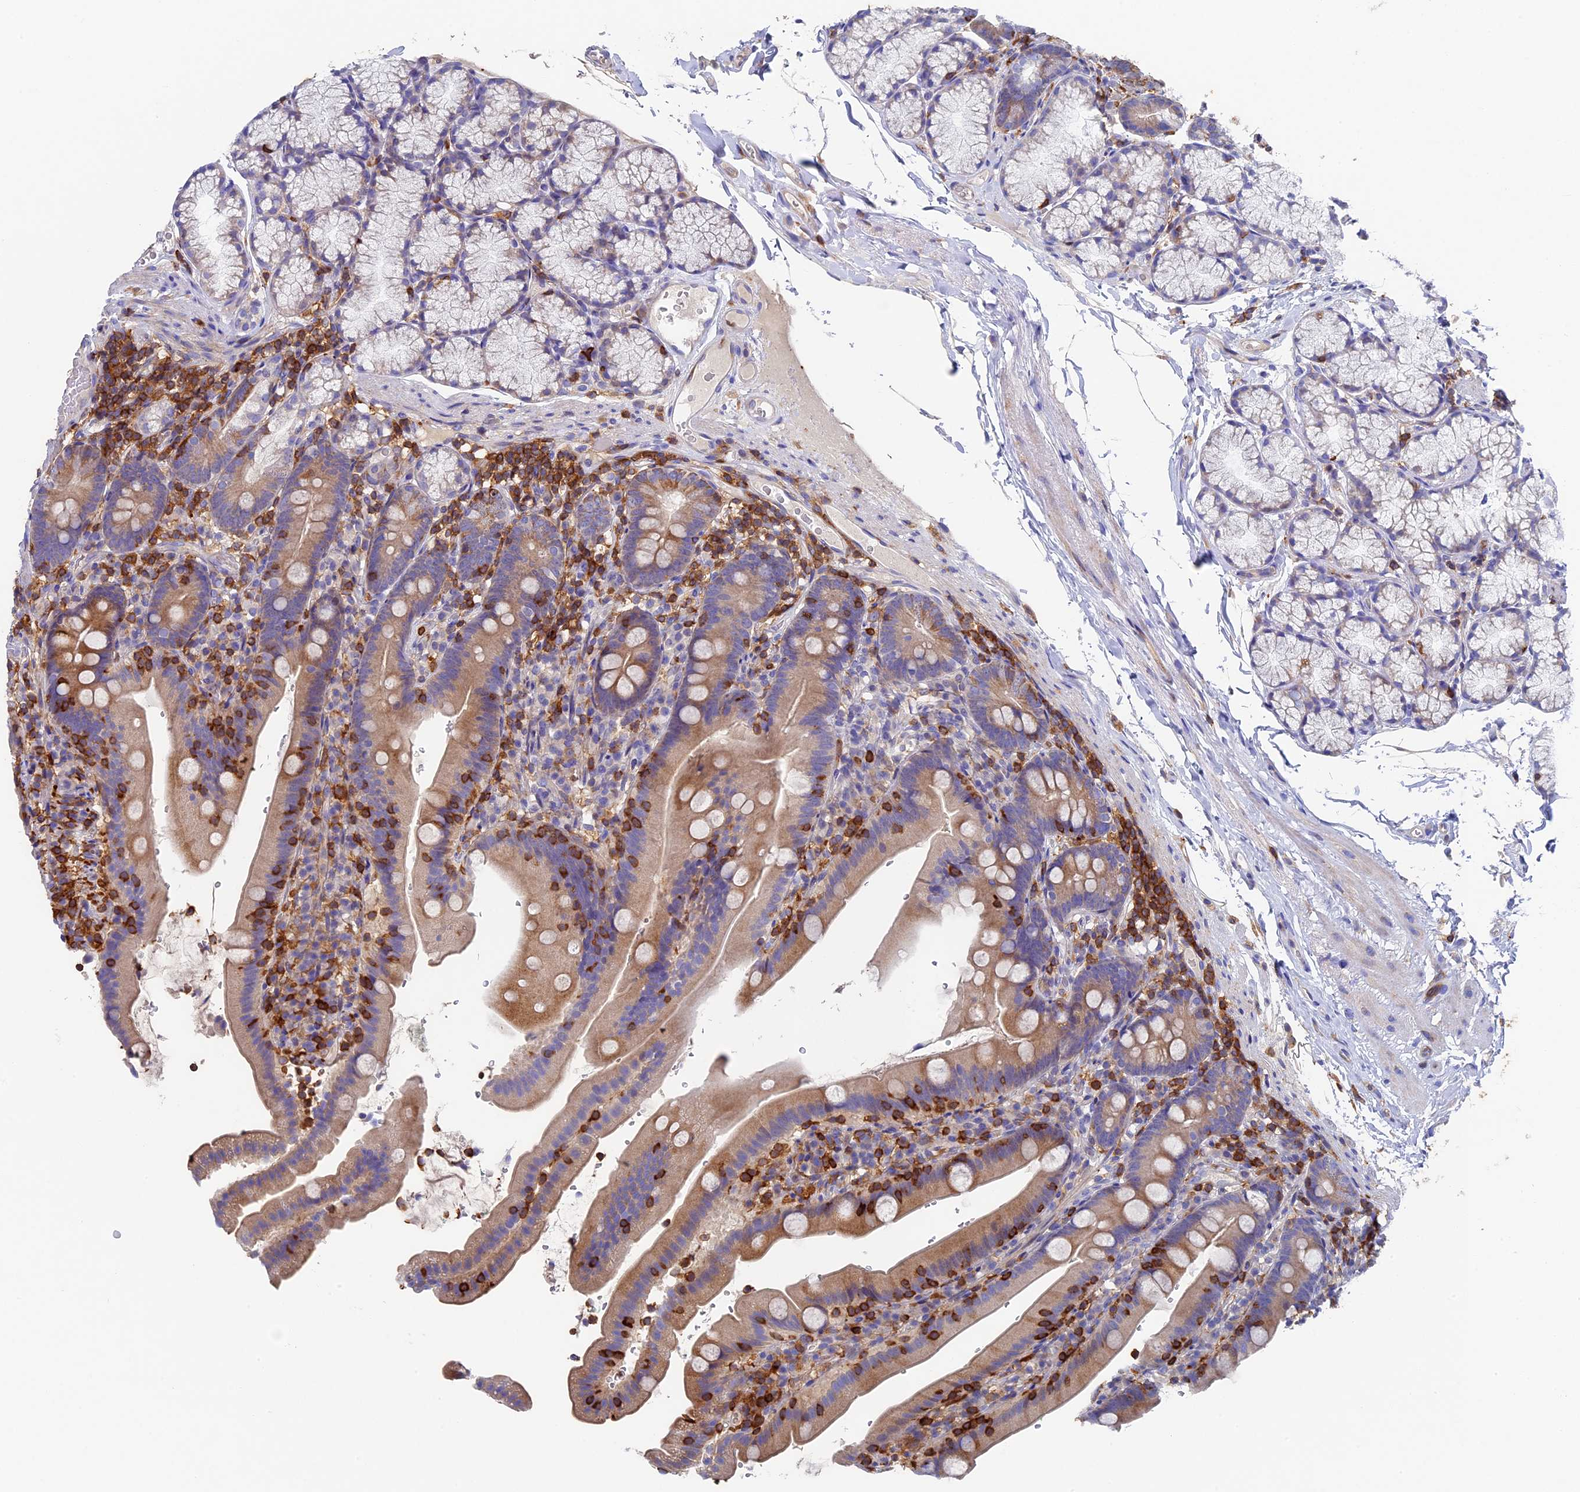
{"staining": {"intensity": "moderate", "quantity": ">75%", "location": "cytoplasmic/membranous"}, "tissue": "duodenum", "cell_type": "Glandular cells", "image_type": "normal", "snomed": [{"axis": "morphology", "description": "Normal tissue, NOS"}, {"axis": "topography", "description": "Duodenum"}], "caption": "Duodenum was stained to show a protein in brown. There is medium levels of moderate cytoplasmic/membranous staining in about >75% of glandular cells. (DAB (3,3'-diaminobenzidine) IHC with brightfield microscopy, high magnification).", "gene": "ADAT1", "patient": {"sex": "female", "age": 67}}